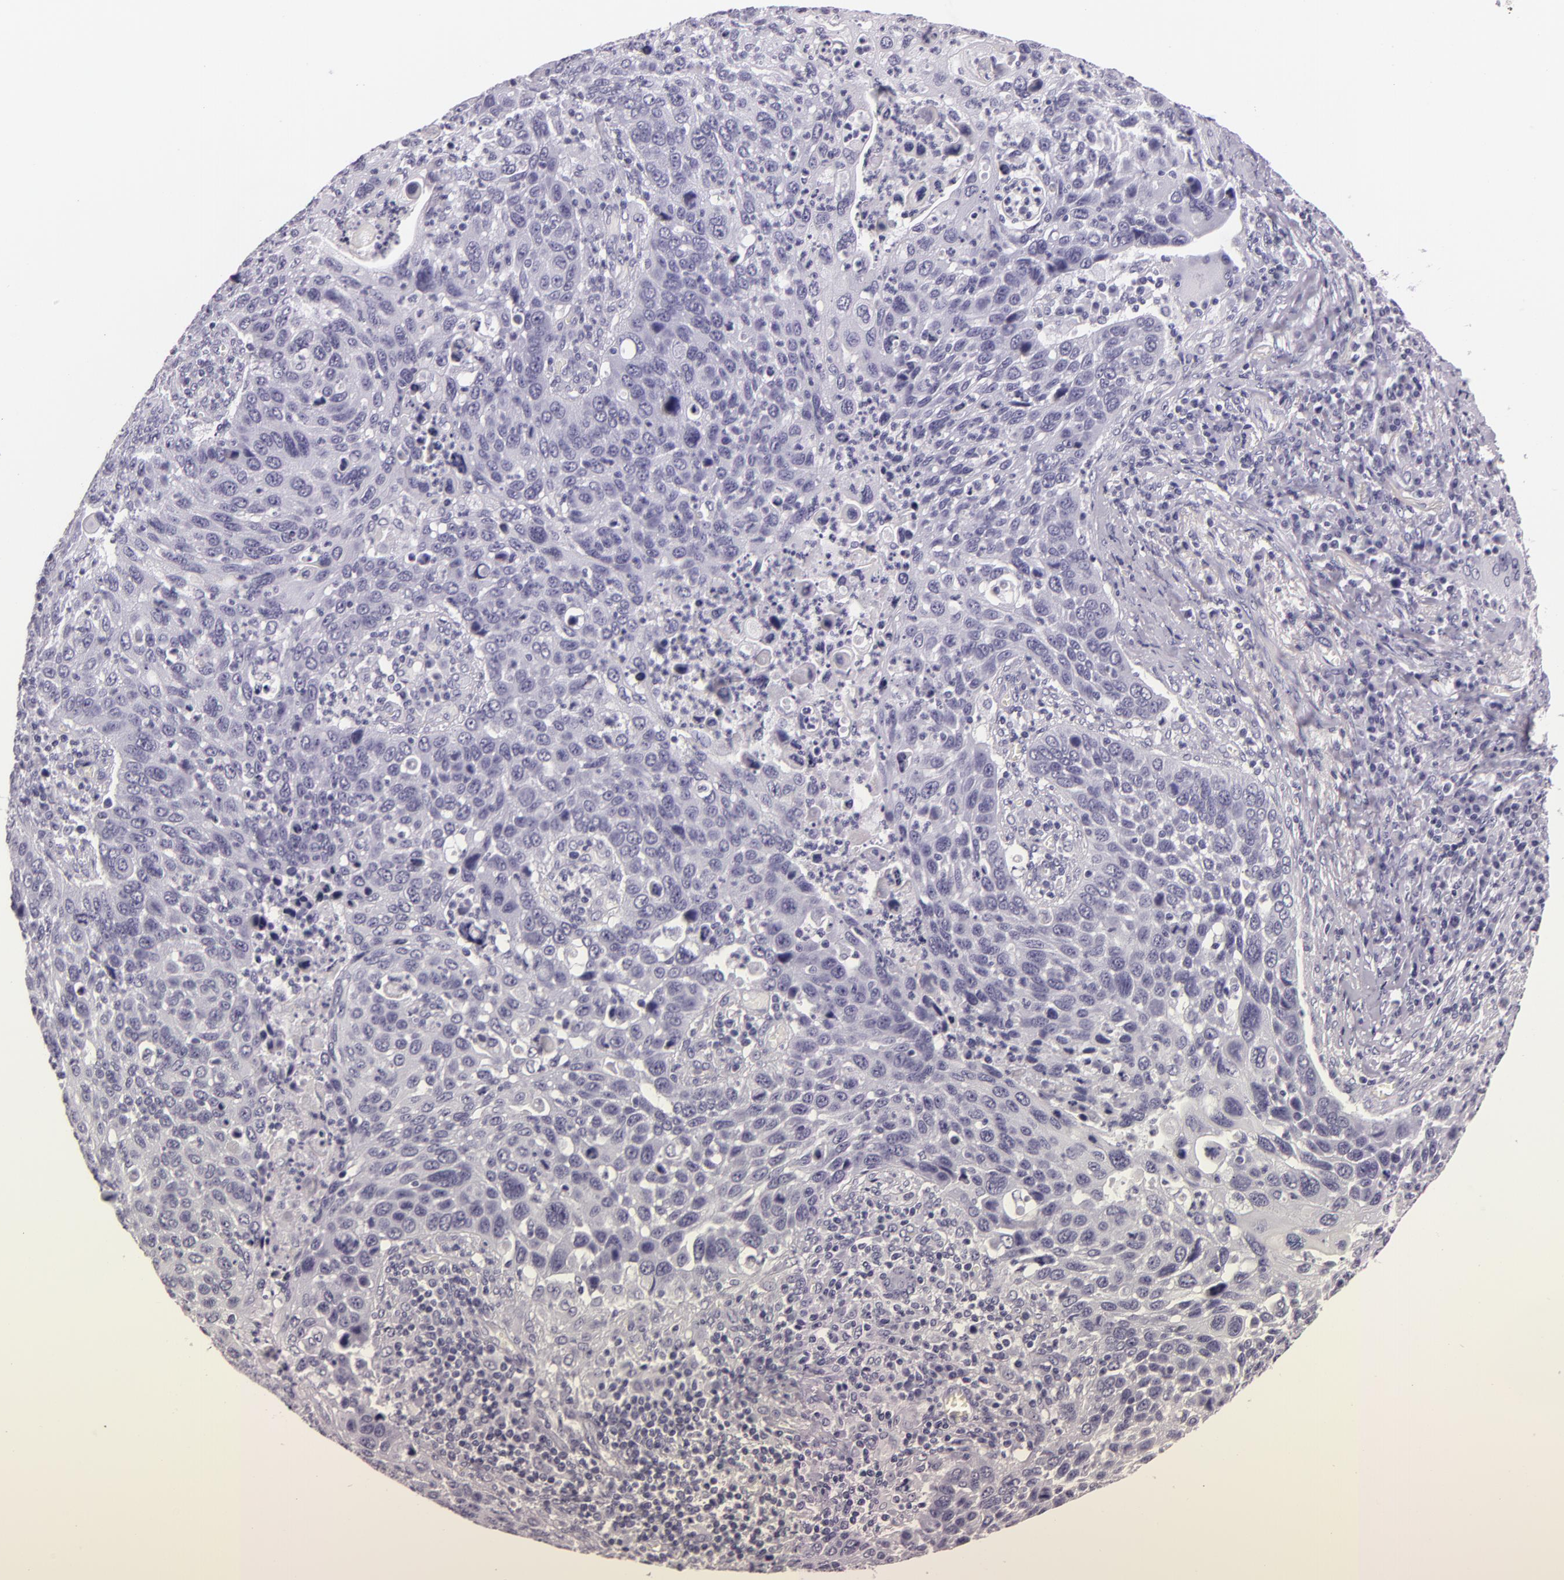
{"staining": {"intensity": "negative", "quantity": "none", "location": "none"}, "tissue": "lung cancer", "cell_type": "Tumor cells", "image_type": "cancer", "snomed": [{"axis": "morphology", "description": "Squamous cell carcinoma, NOS"}, {"axis": "topography", "description": "Lung"}], "caption": "Protein analysis of squamous cell carcinoma (lung) demonstrates no significant staining in tumor cells.", "gene": "DLG4", "patient": {"sex": "male", "age": 68}}